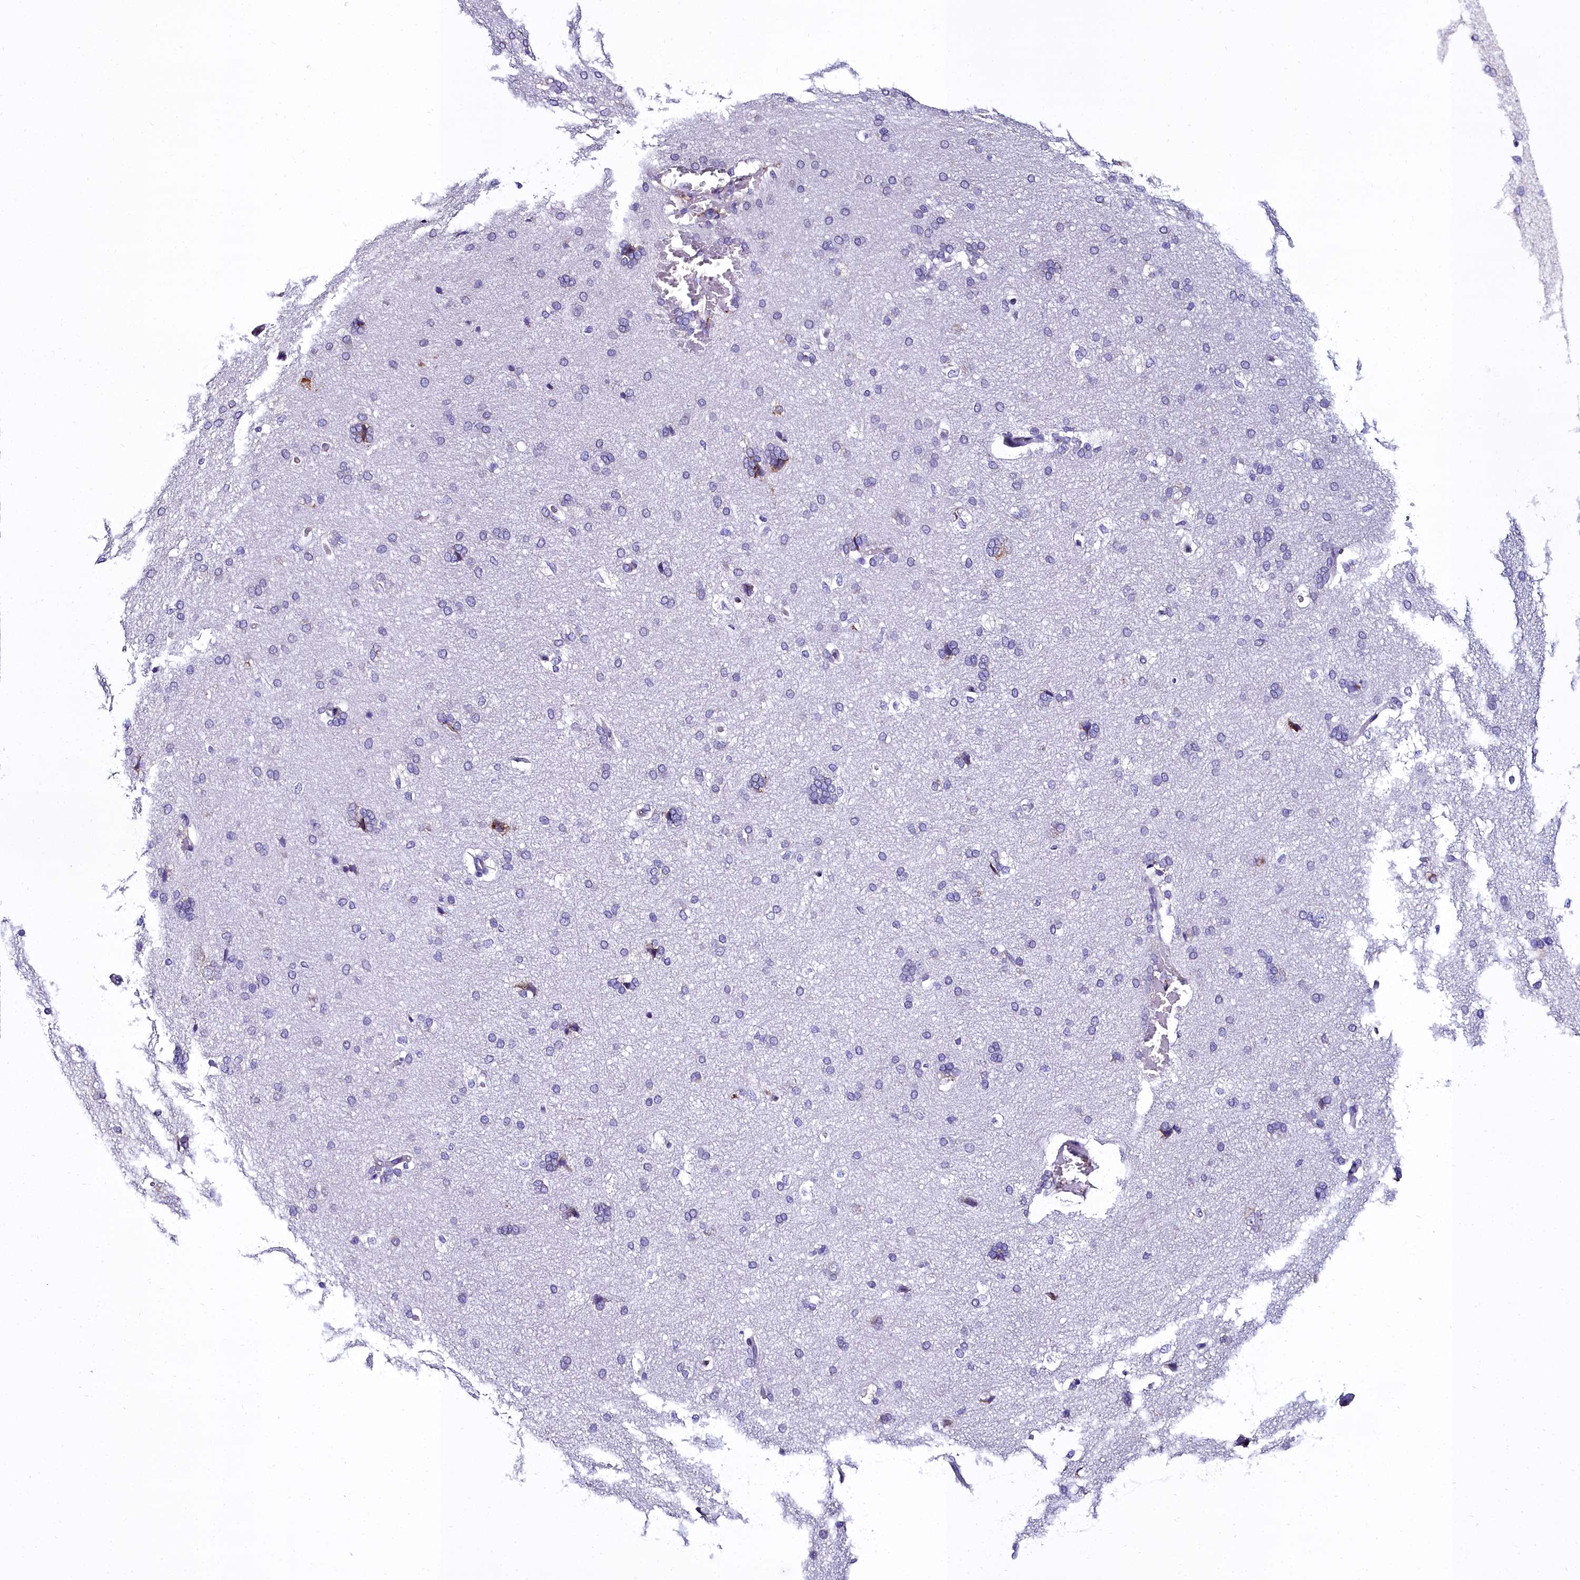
{"staining": {"intensity": "negative", "quantity": "none", "location": "none"}, "tissue": "cerebral cortex", "cell_type": "Endothelial cells", "image_type": "normal", "snomed": [{"axis": "morphology", "description": "Normal tissue, NOS"}, {"axis": "topography", "description": "Cerebral cortex"}], "caption": "IHC micrograph of unremarkable human cerebral cortex stained for a protein (brown), which displays no expression in endothelial cells. (Brightfield microscopy of DAB (3,3'-diaminobenzidine) immunohistochemistry (IHC) at high magnification).", "gene": "TXNDC5", "patient": {"sex": "male", "age": 62}}